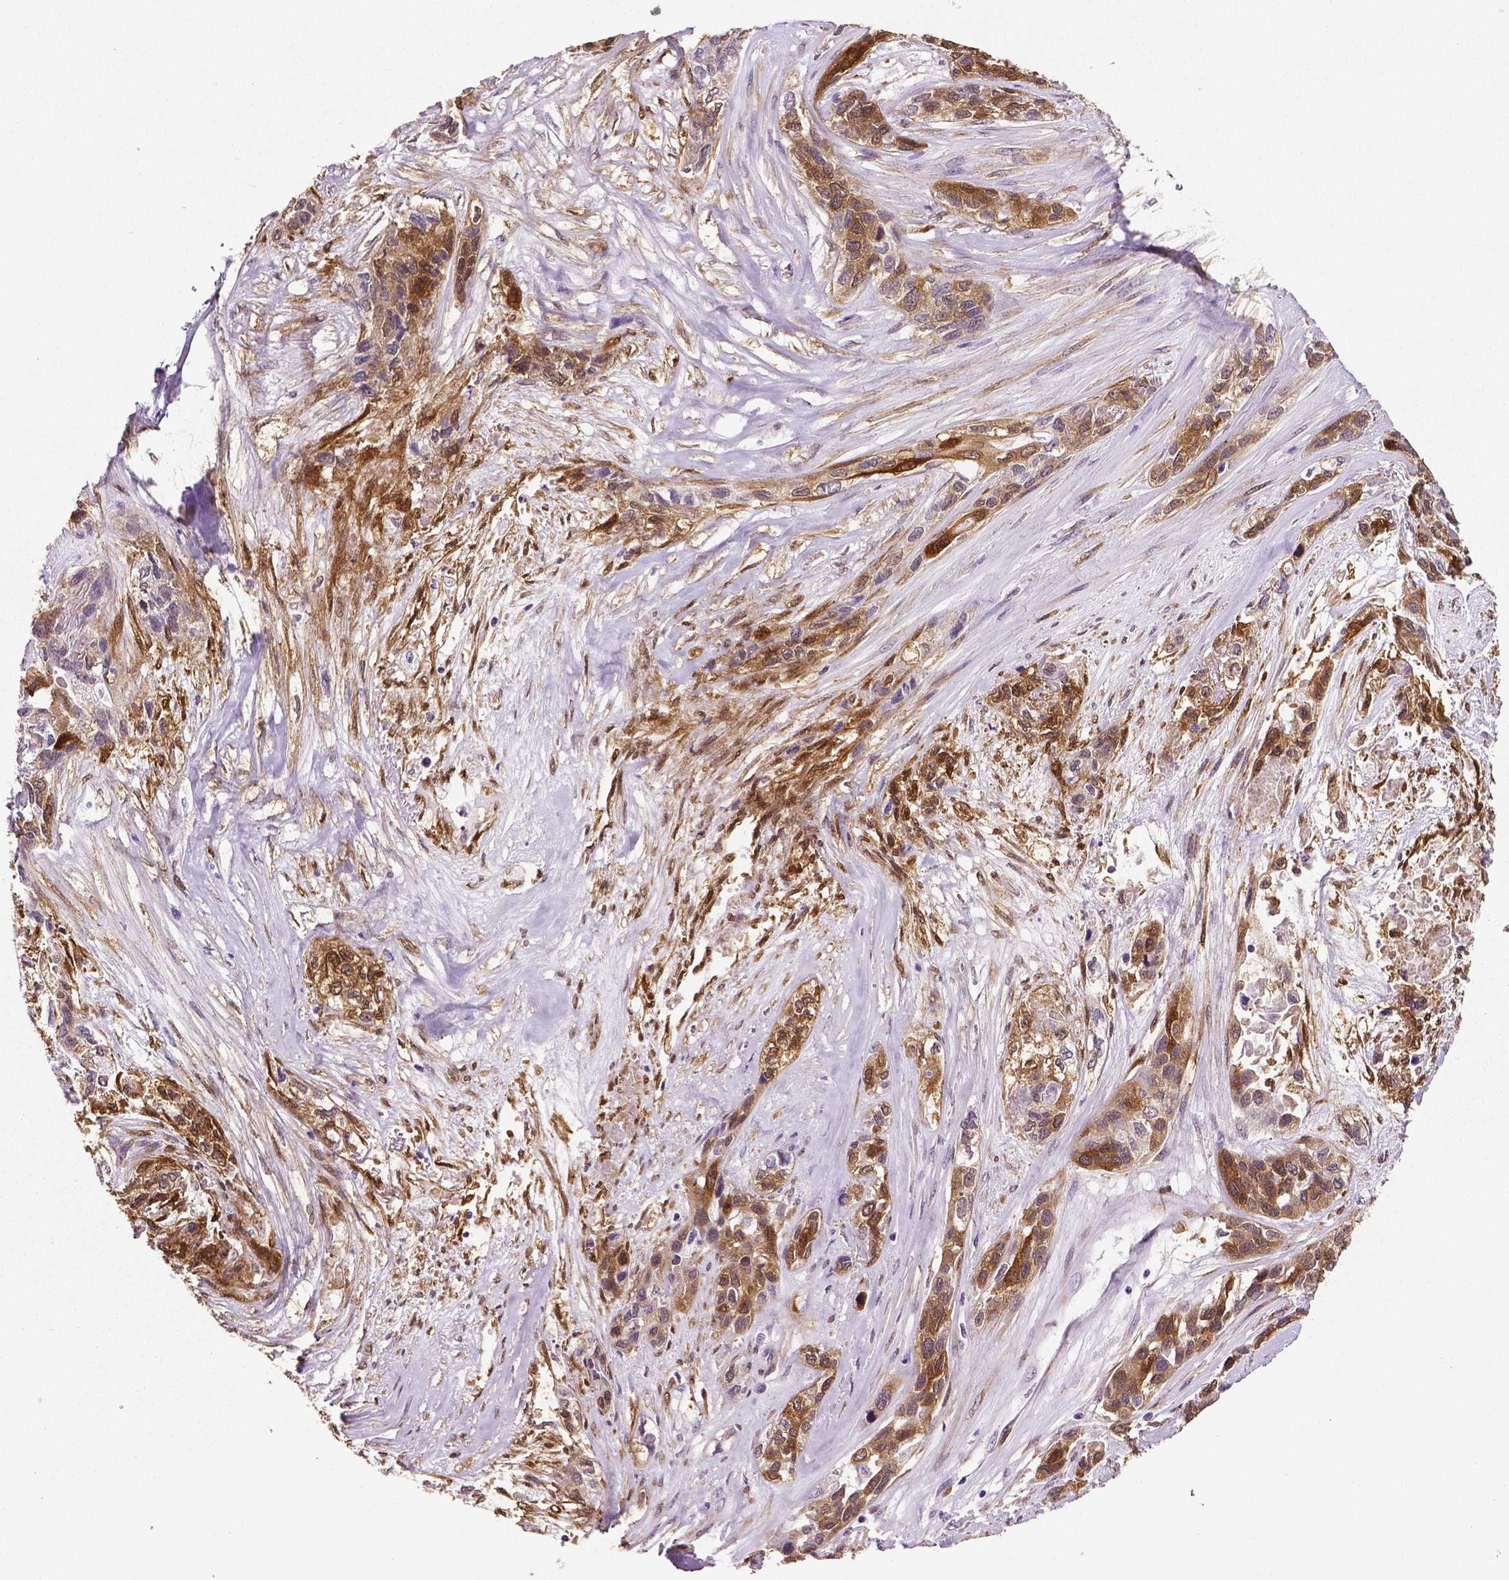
{"staining": {"intensity": "moderate", "quantity": ">75%", "location": "cytoplasmic/membranous"}, "tissue": "lung cancer", "cell_type": "Tumor cells", "image_type": "cancer", "snomed": [{"axis": "morphology", "description": "Squamous cell carcinoma, NOS"}, {"axis": "topography", "description": "Lung"}], "caption": "An image showing moderate cytoplasmic/membranous expression in about >75% of tumor cells in squamous cell carcinoma (lung), as visualized by brown immunohistochemical staining.", "gene": "PHGDH", "patient": {"sex": "female", "age": 70}}